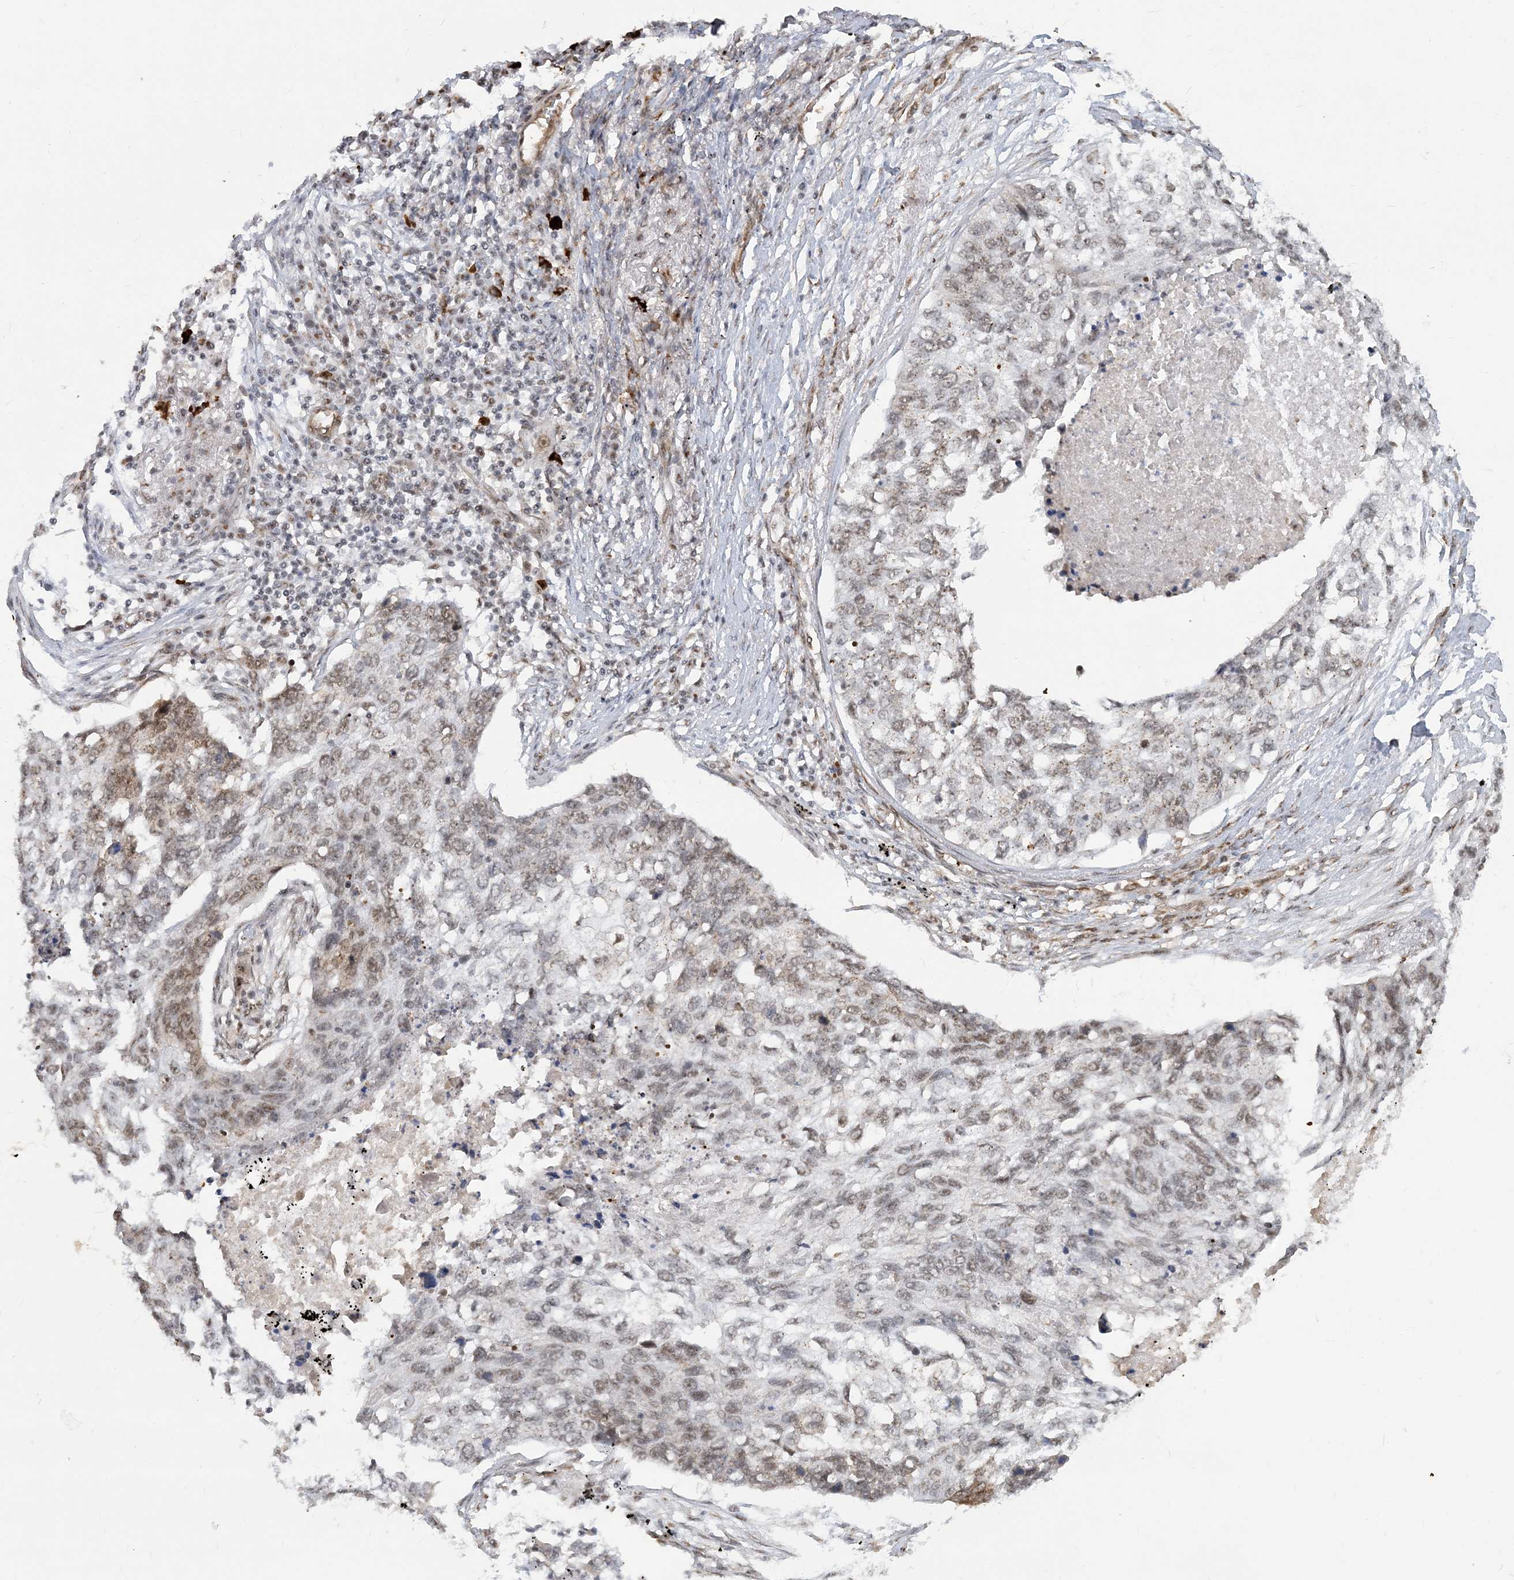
{"staining": {"intensity": "moderate", "quantity": "25%-75%", "location": "nuclear"}, "tissue": "lung cancer", "cell_type": "Tumor cells", "image_type": "cancer", "snomed": [{"axis": "morphology", "description": "Squamous cell carcinoma, NOS"}, {"axis": "topography", "description": "Lung"}], "caption": "High-power microscopy captured an immunohistochemistry (IHC) micrograph of lung squamous cell carcinoma, revealing moderate nuclear staining in approximately 25%-75% of tumor cells.", "gene": "PLRG1", "patient": {"sex": "female", "age": 63}}